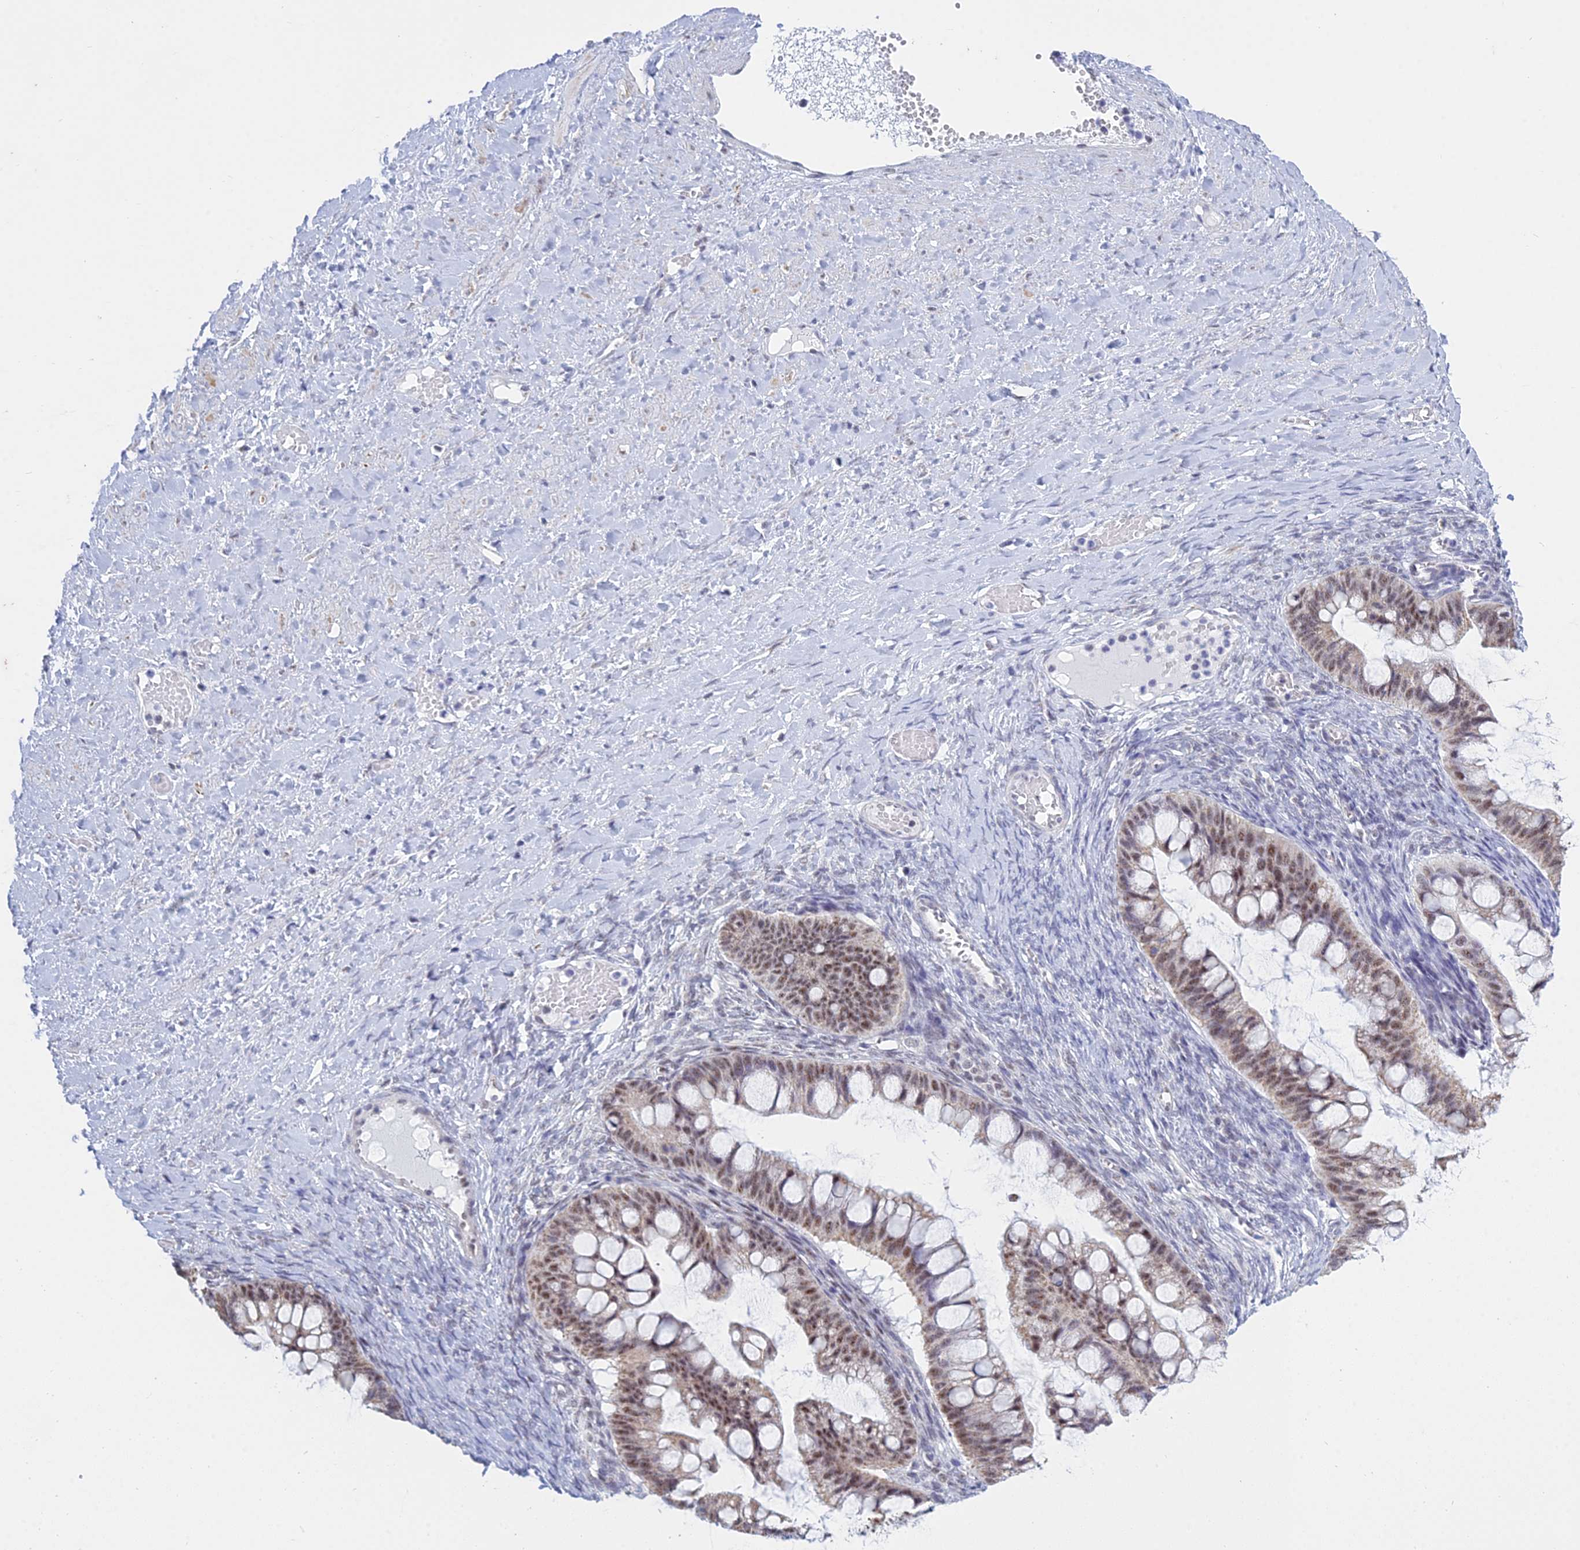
{"staining": {"intensity": "moderate", "quantity": ">75%", "location": "nuclear"}, "tissue": "ovarian cancer", "cell_type": "Tumor cells", "image_type": "cancer", "snomed": [{"axis": "morphology", "description": "Cystadenocarcinoma, mucinous, NOS"}, {"axis": "topography", "description": "Ovary"}], "caption": "A histopathology image of human ovarian cancer stained for a protein displays moderate nuclear brown staining in tumor cells.", "gene": "KLF14", "patient": {"sex": "female", "age": 73}}